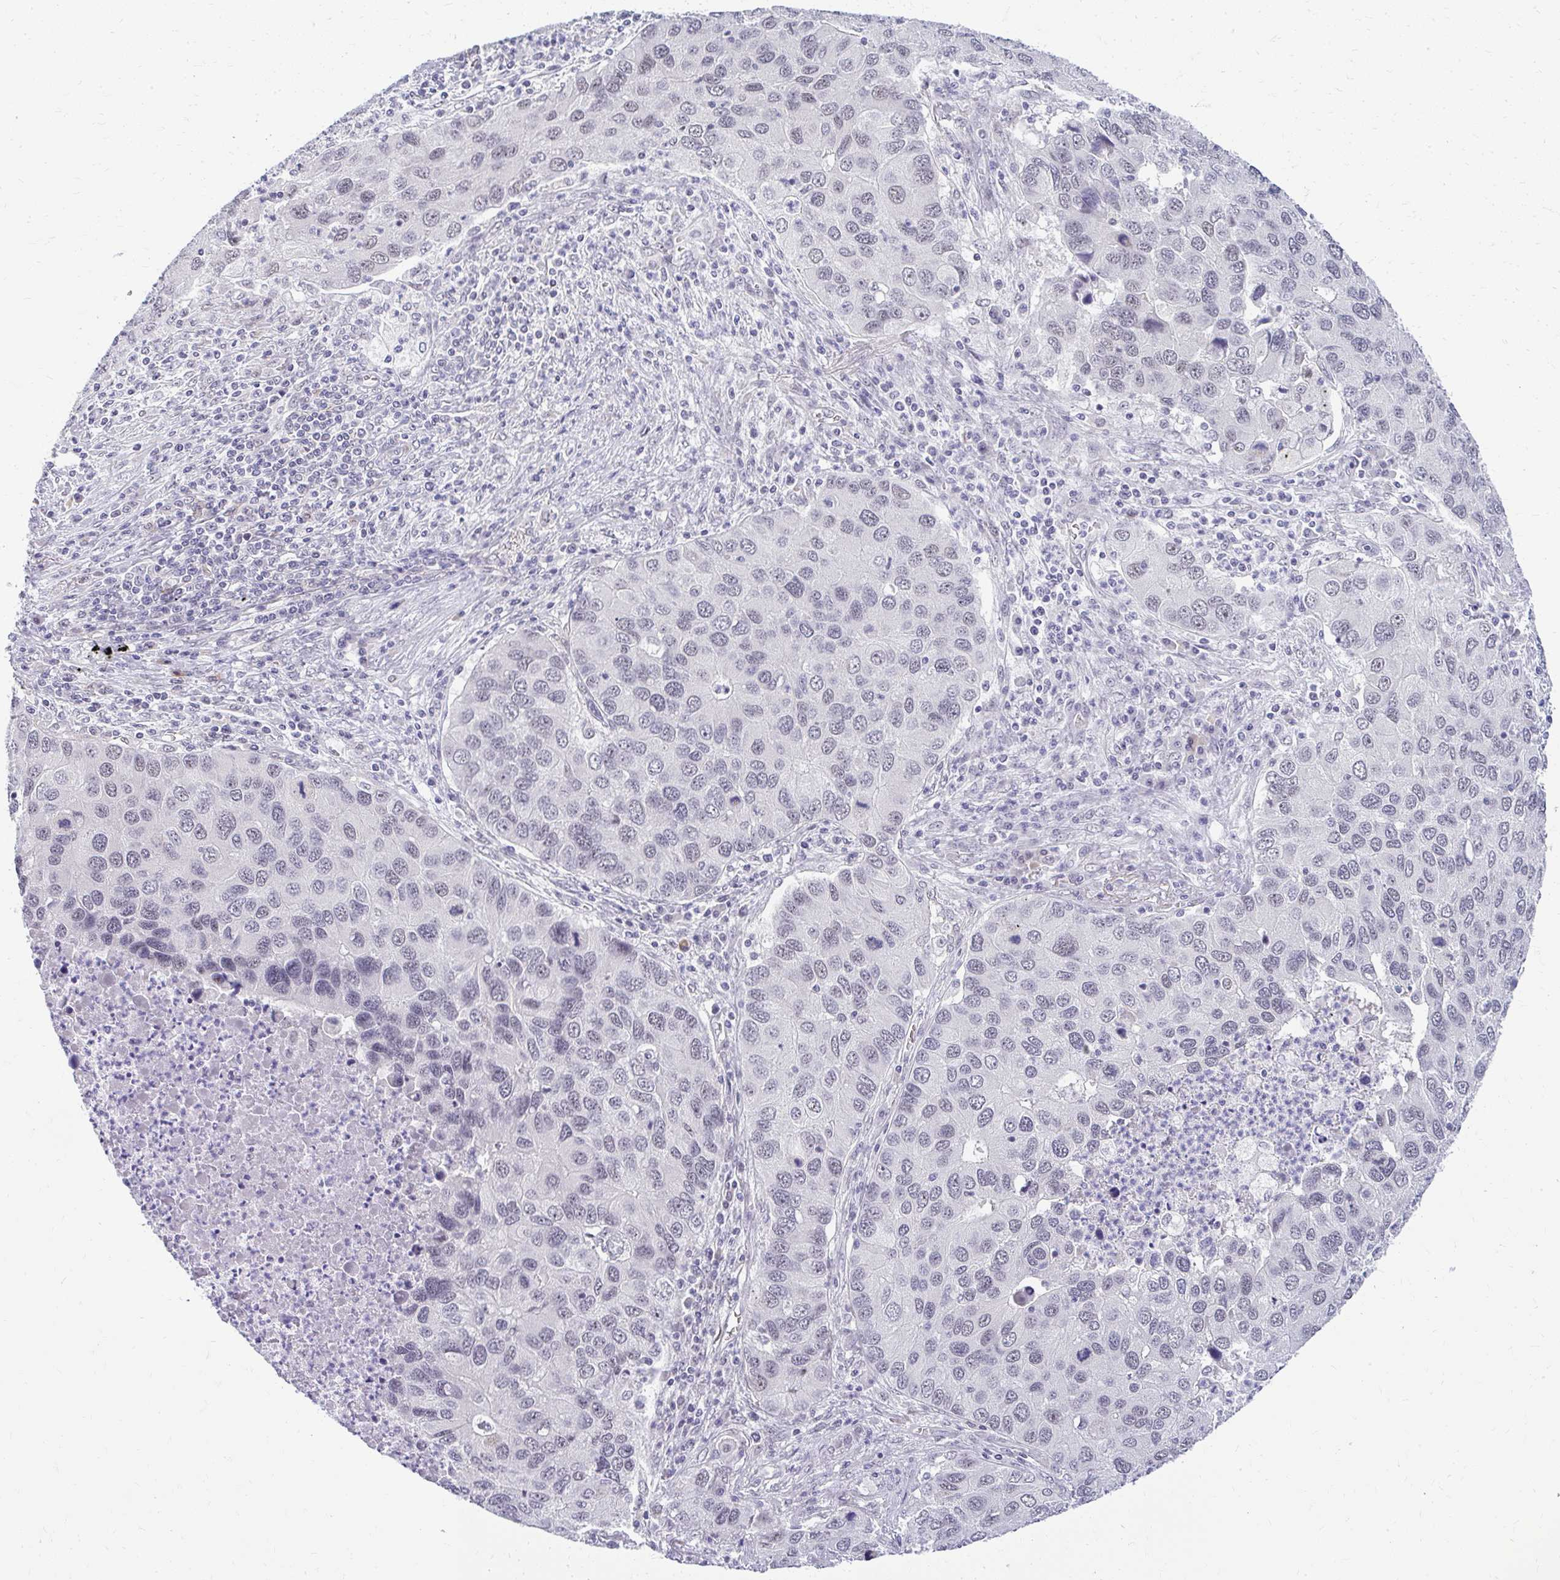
{"staining": {"intensity": "negative", "quantity": "none", "location": "none"}, "tissue": "lung cancer", "cell_type": "Tumor cells", "image_type": "cancer", "snomed": [{"axis": "morphology", "description": "Aneuploidy"}, {"axis": "morphology", "description": "Adenocarcinoma, NOS"}, {"axis": "topography", "description": "Lymph node"}, {"axis": "topography", "description": "Lung"}], "caption": "Lung cancer was stained to show a protein in brown. There is no significant expression in tumor cells.", "gene": "TEX33", "patient": {"sex": "female", "age": 74}}